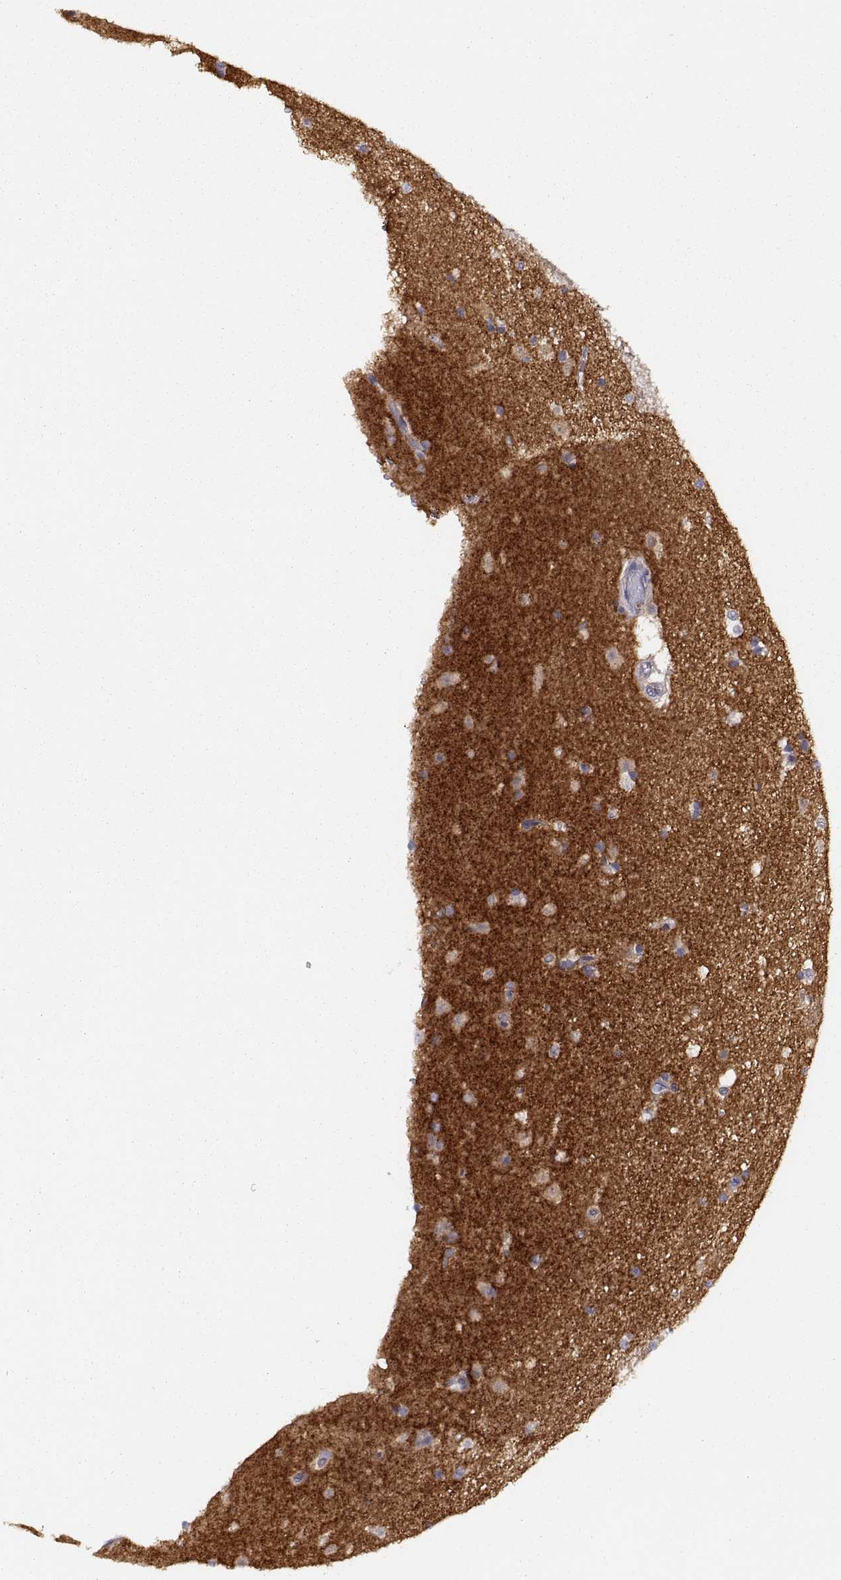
{"staining": {"intensity": "negative", "quantity": "none", "location": "none"}, "tissue": "caudate", "cell_type": "Glial cells", "image_type": "normal", "snomed": [{"axis": "morphology", "description": "Normal tissue, NOS"}, {"axis": "topography", "description": "Lateral ventricle wall"}], "caption": "A high-resolution histopathology image shows immunohistochemistry (IHC) staining of benign caudate, which reveals no significant staining in glial cells. The staining is performed using DAB (3,3'-diaminobenzidine) brown chromogen with nuclei counter-stained in using hematoxylin.", "gene": "STRC", "patient": {"sex": "male", "age": 51}}